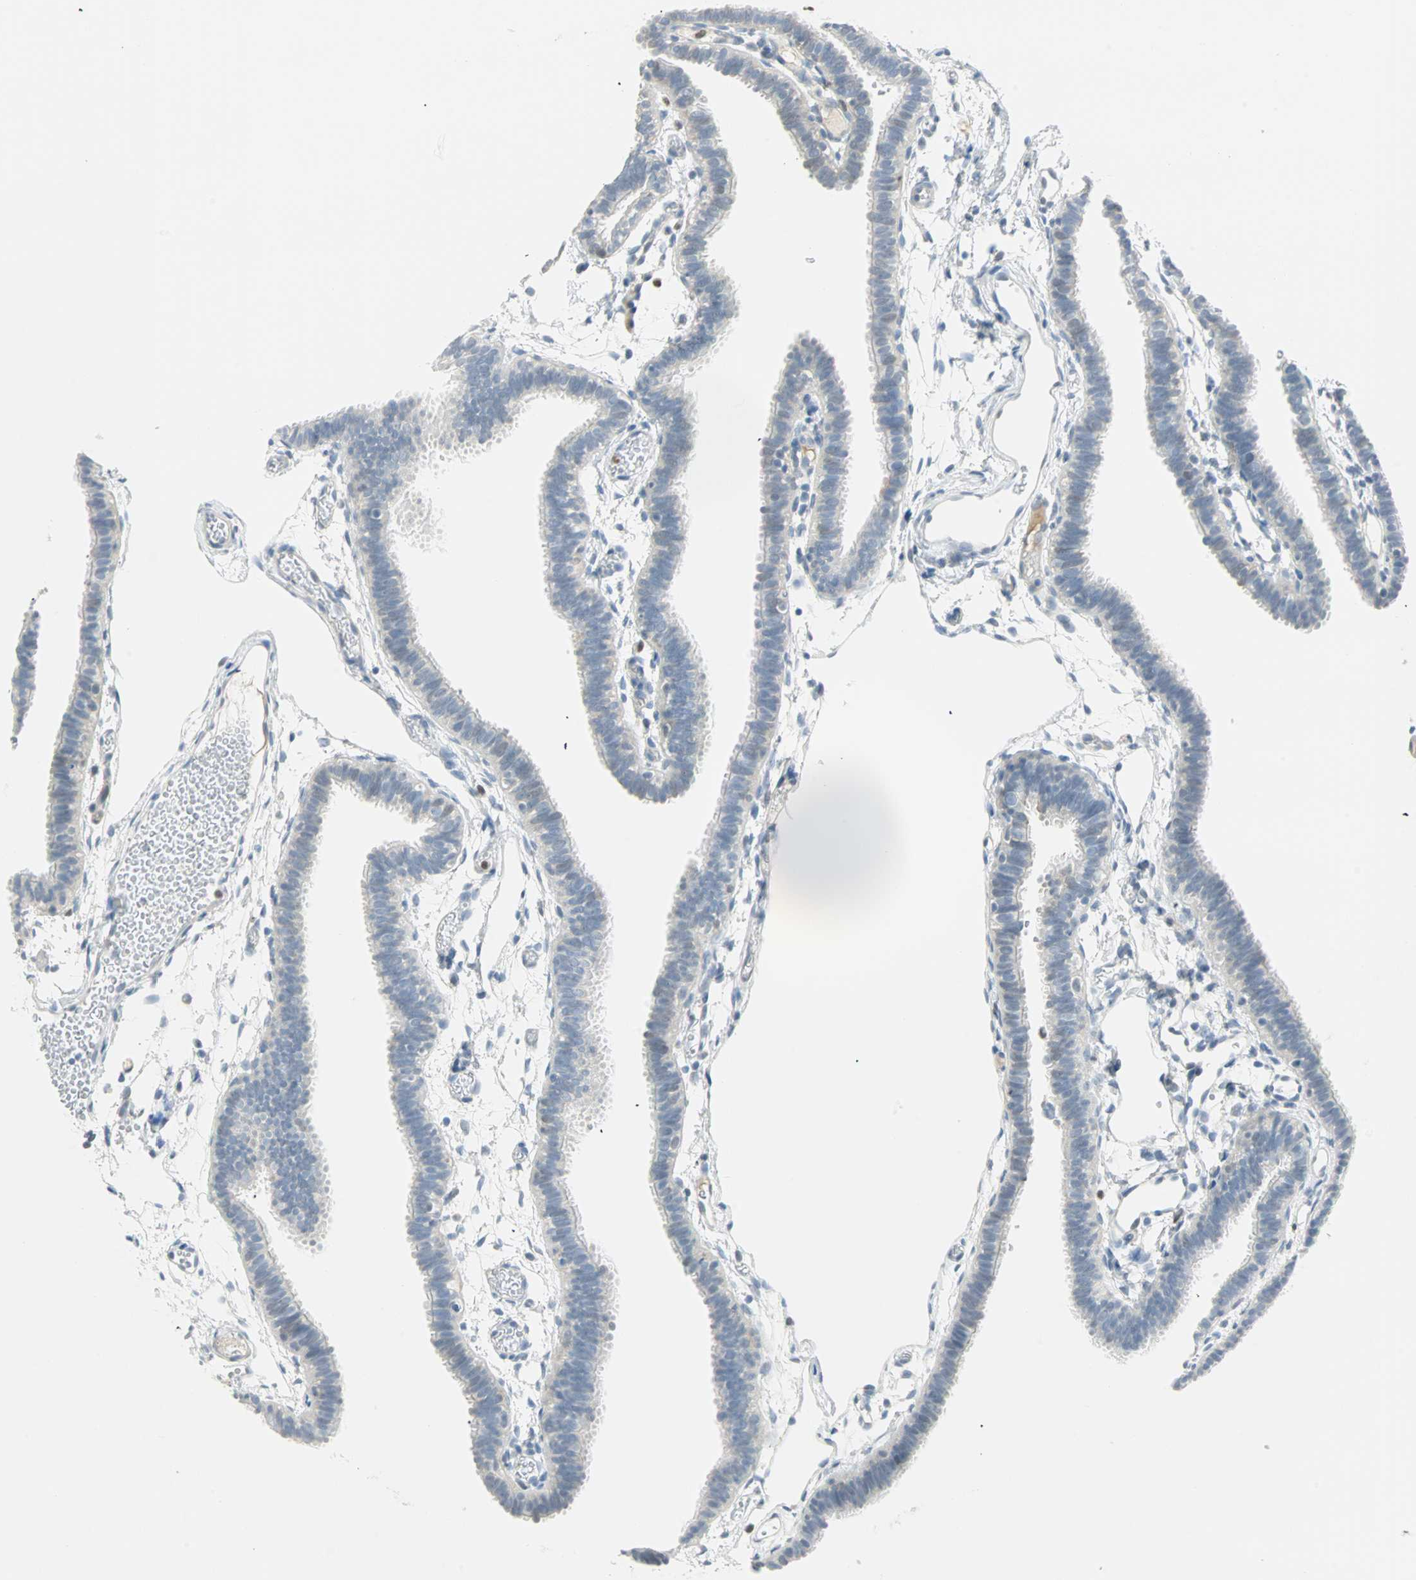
{"staining": {"intensity": "negative", "quantity": "none", "location": "none"}, "tissue": "fallopian tube", "cell_type": "Glandular cells", "image_type": "normal", "snomed": [{"axis": "morphology", "description": "Normal tissue, NOS"}, {"axis": "topography", "description": "Fallopian tube"}], "caption": "This is a image of immunohistochemistry (IHC) staining of benign fallopian tube, which shows no expression in glandular cells. (Stains: DAB immunohistochemistry with hematoxylin counter stain, Microscopy: brightfield microscopy at high magnification).", "gene": "MLLT10", "patient": {"sex": "female", "age": 29}}